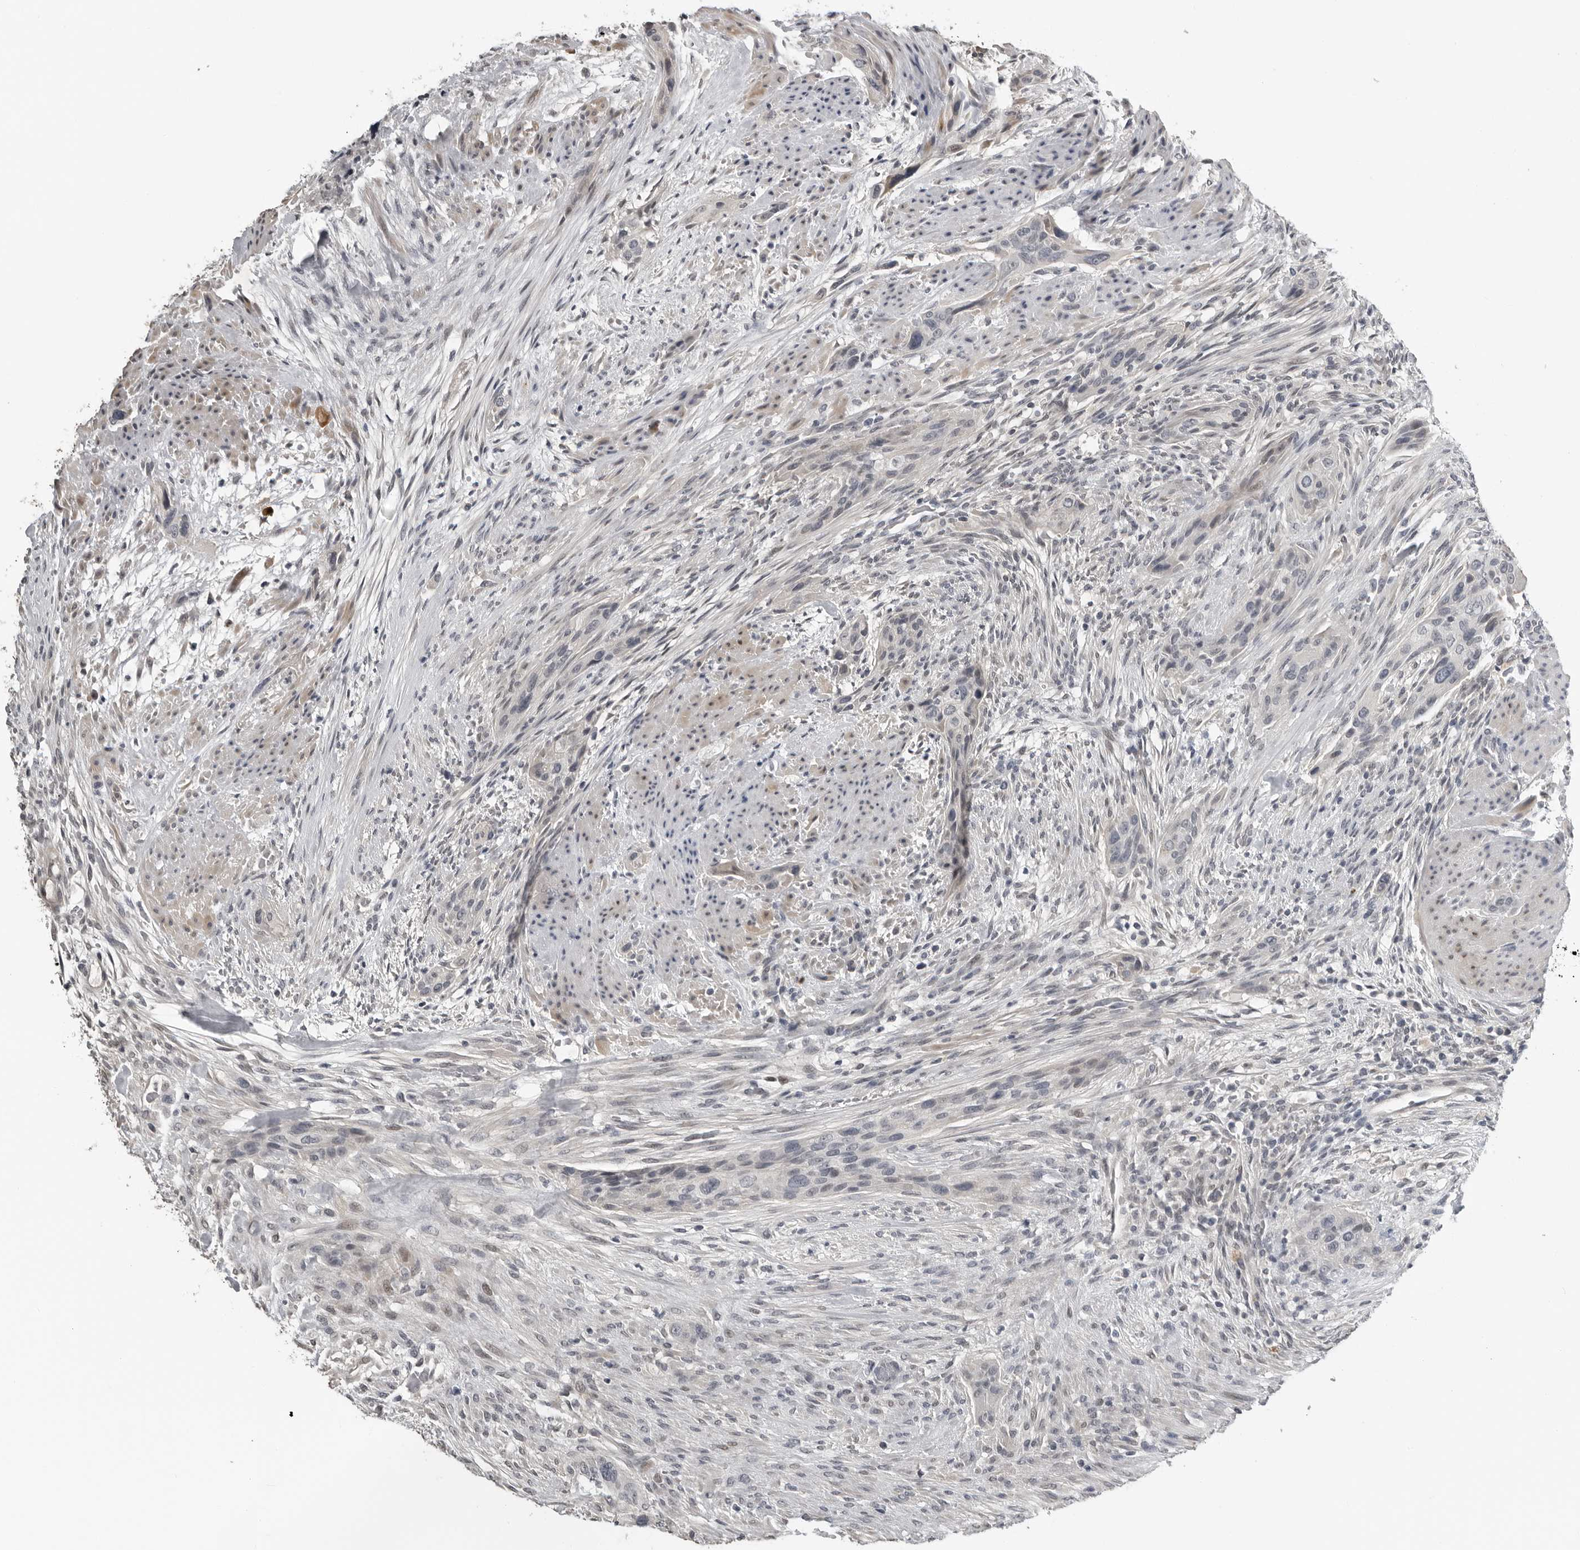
{"staining": {"intensity": "negative", "quantity": "none", "location": "none"}, "tissue": "urothelial cancer", "cell_type": "Tumor cells", "image_type": "cancer", "snomed": [{"axis": "morphology", "description": "Urothelial carcinoma, High grade"}, {"axis": "topography", "description": "Urinary bladder"}], "caption": "An image of human urothelial cancer is negative for staining in tumor cells.", "gene": "PRRX2", "patient": {"sex": "male", "age": 35}}